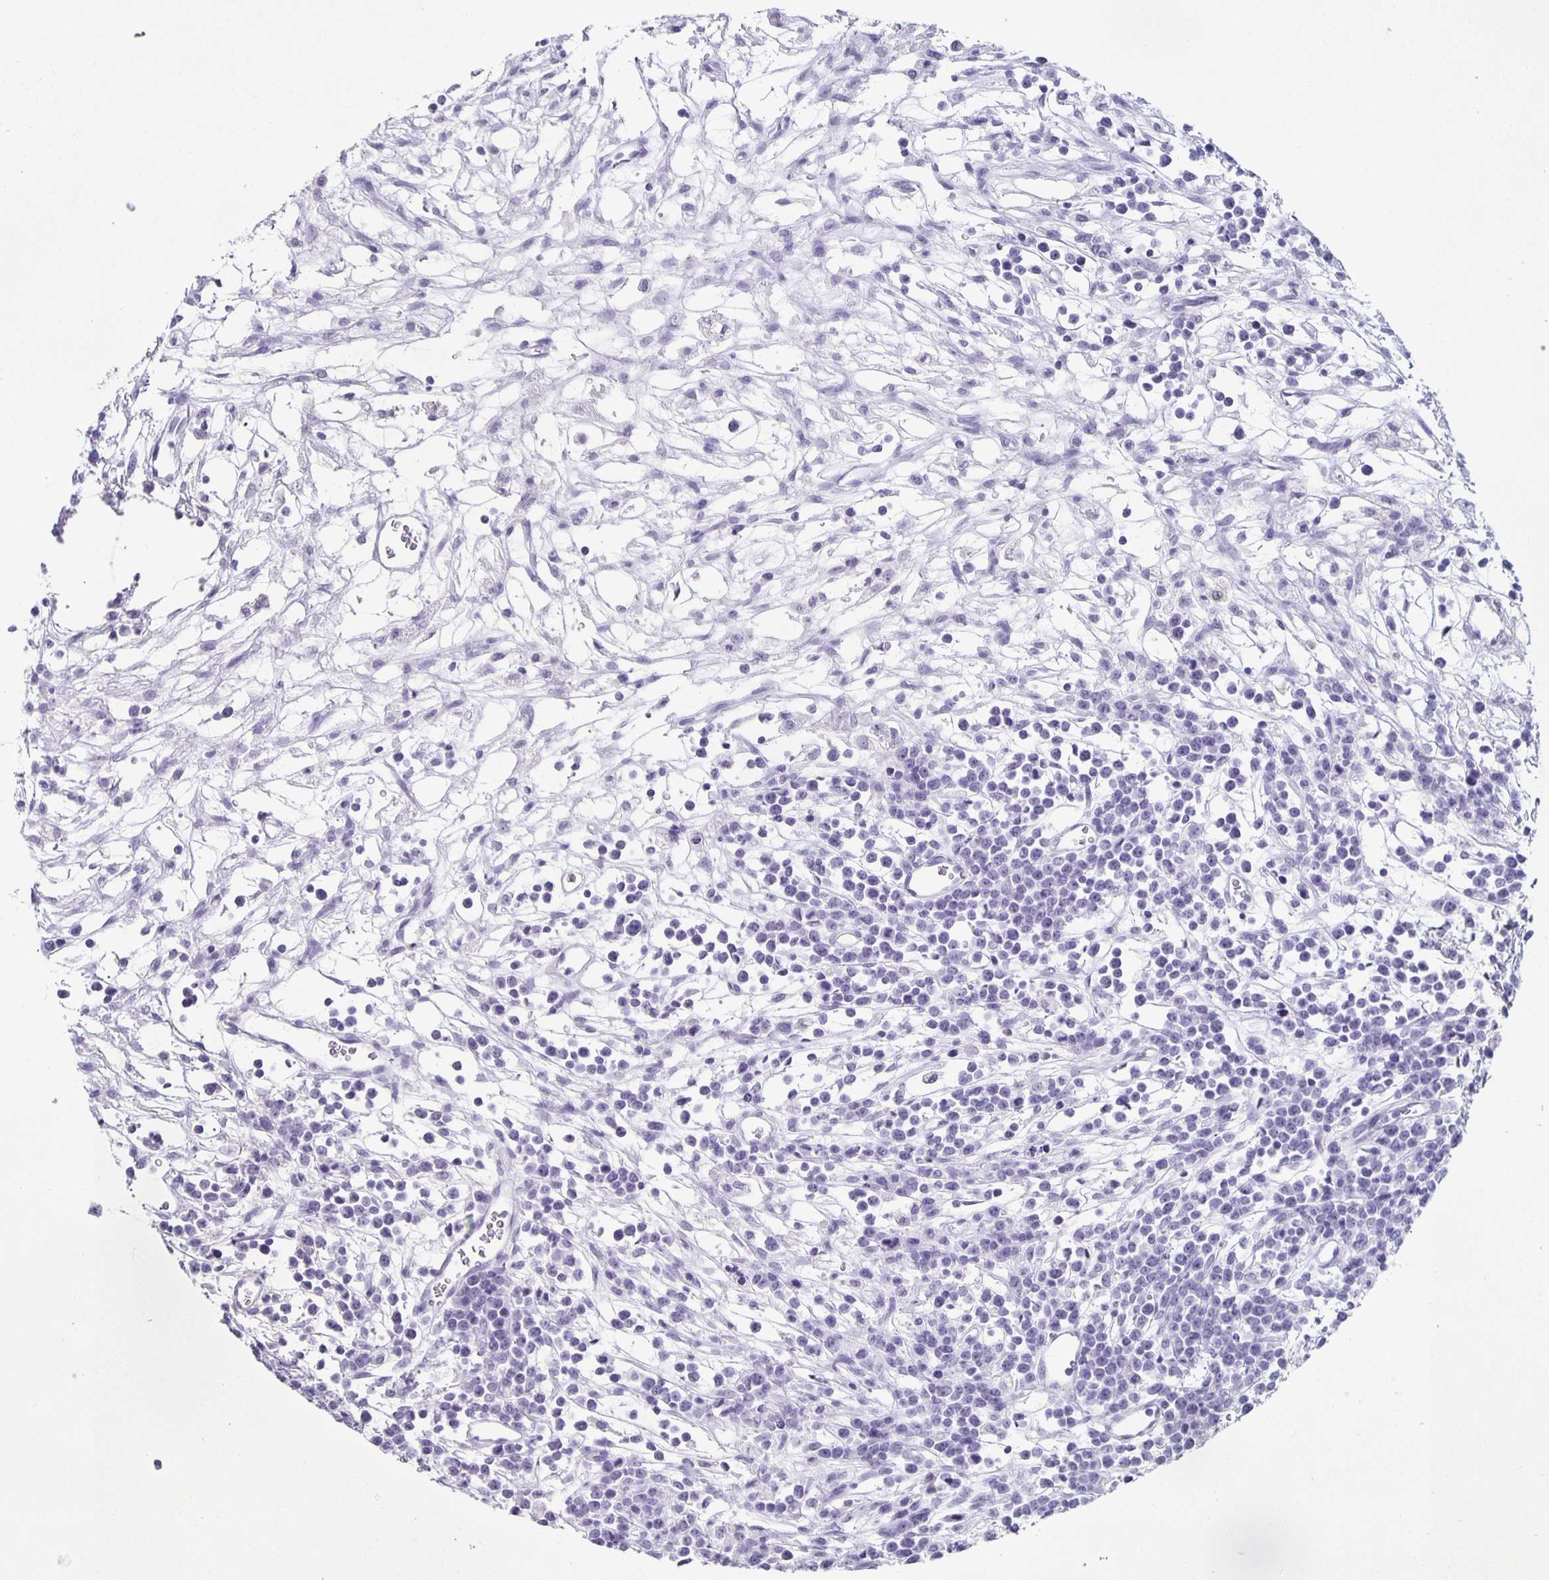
{"staining": {"intensity": "negative", "quantity": "none", "location": "none"}, "tissue": "lymphoma", "cell_type": "Tumor cells", "image_type": "cancer", "snomed": [{"axis": "morphology", "description": "Malignant lymphoma, non-Hodgkin's type, High grade"}, {"axis": "topography", "description": "Ovary"}], "caption": "This is a histopathology image of IHC staining of lymphoma, which shows no positivity in tumor cells.", "gene": "TPPP", "patient": {"sex": "female", "age": 56}}